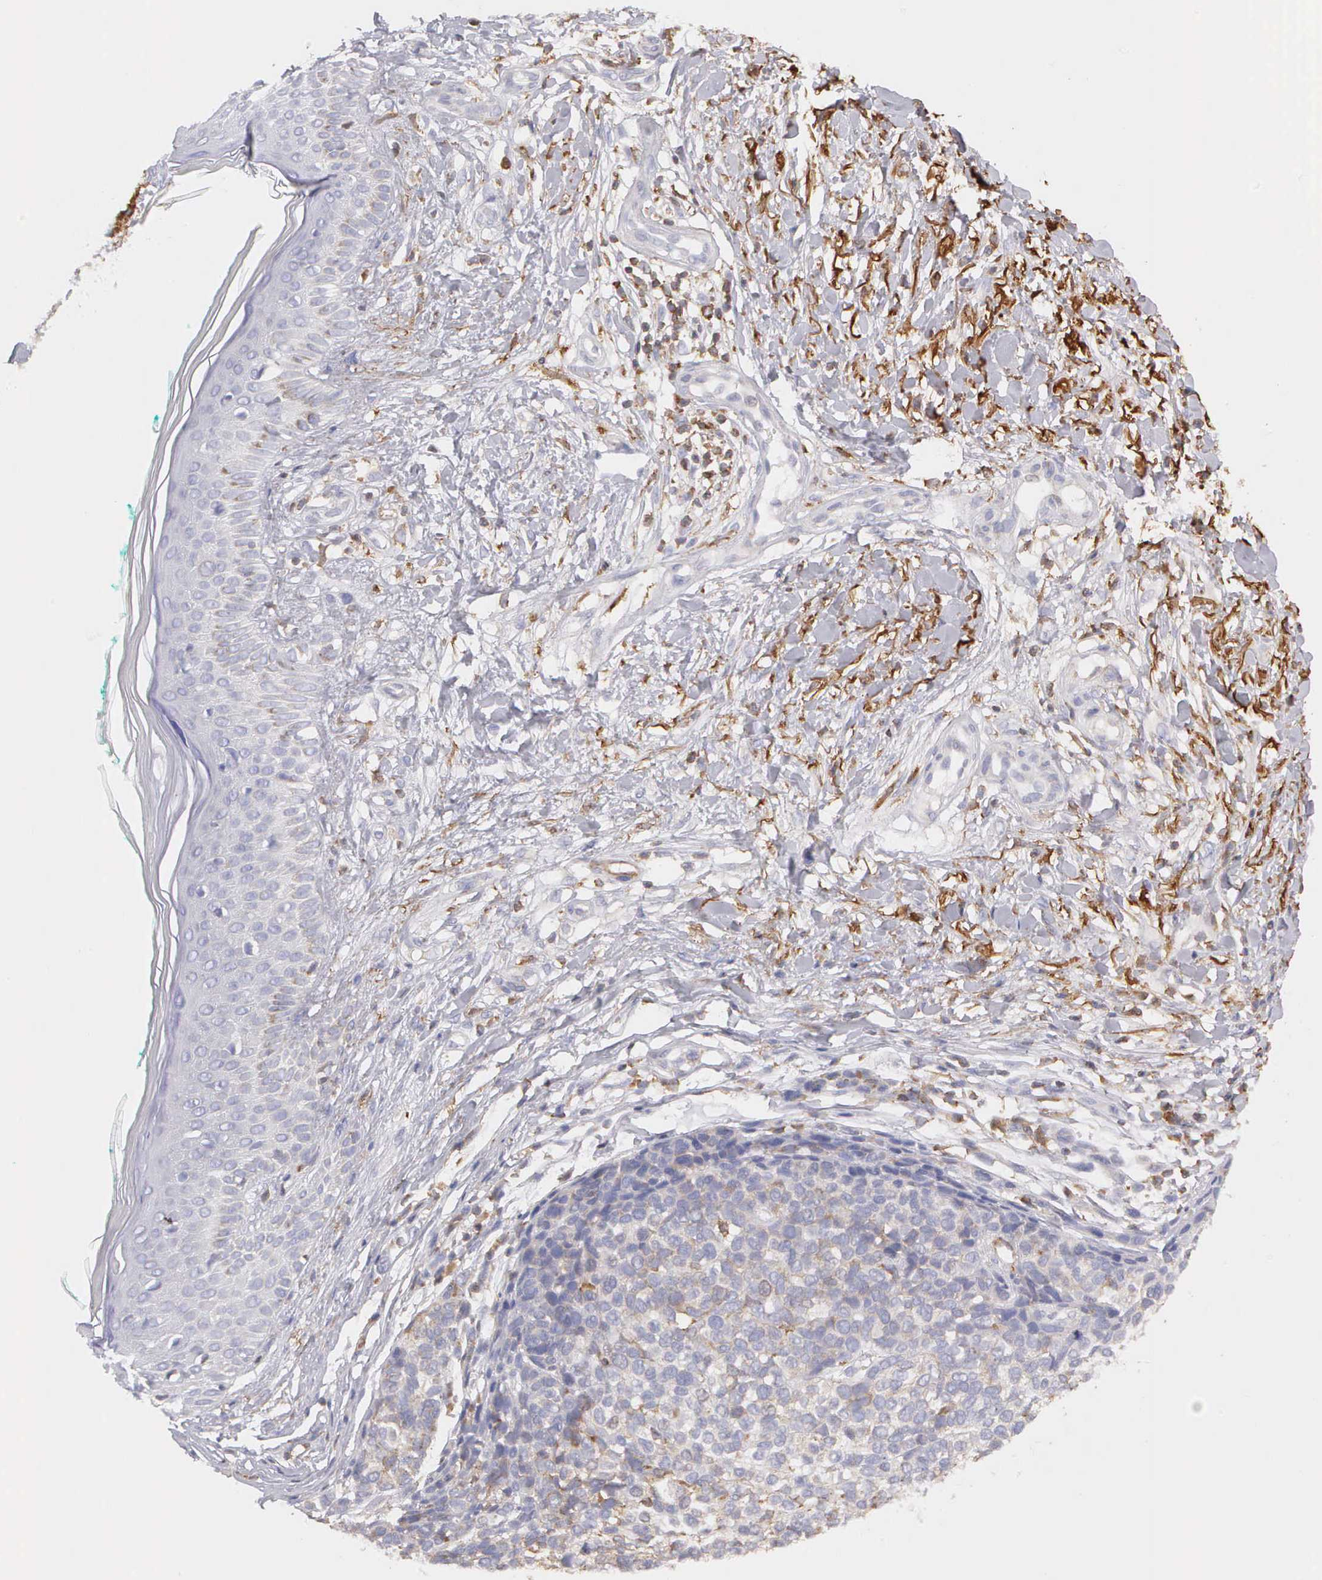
{"staining": {"intensity": "moderate", "quantity": ">75%", "location": "cytoplasmic/membranous"}, "tissue": "melanoma", "cell_type": "Tumor cells", "image_type": "cancer", "snomed": [{"axis": "morphology", "description": "Malignant melanoma, NOS"}, {"axis": "topography", "description": "Skin"}], "caption": "Protein analysis of malignant melanoma tissue exhibits moderate cytoplasmic/membranous positivity in approximately >75% of tumor cells.", "gene": "ARHGAP4", "patient": {"sex": "female", "age": 85}}